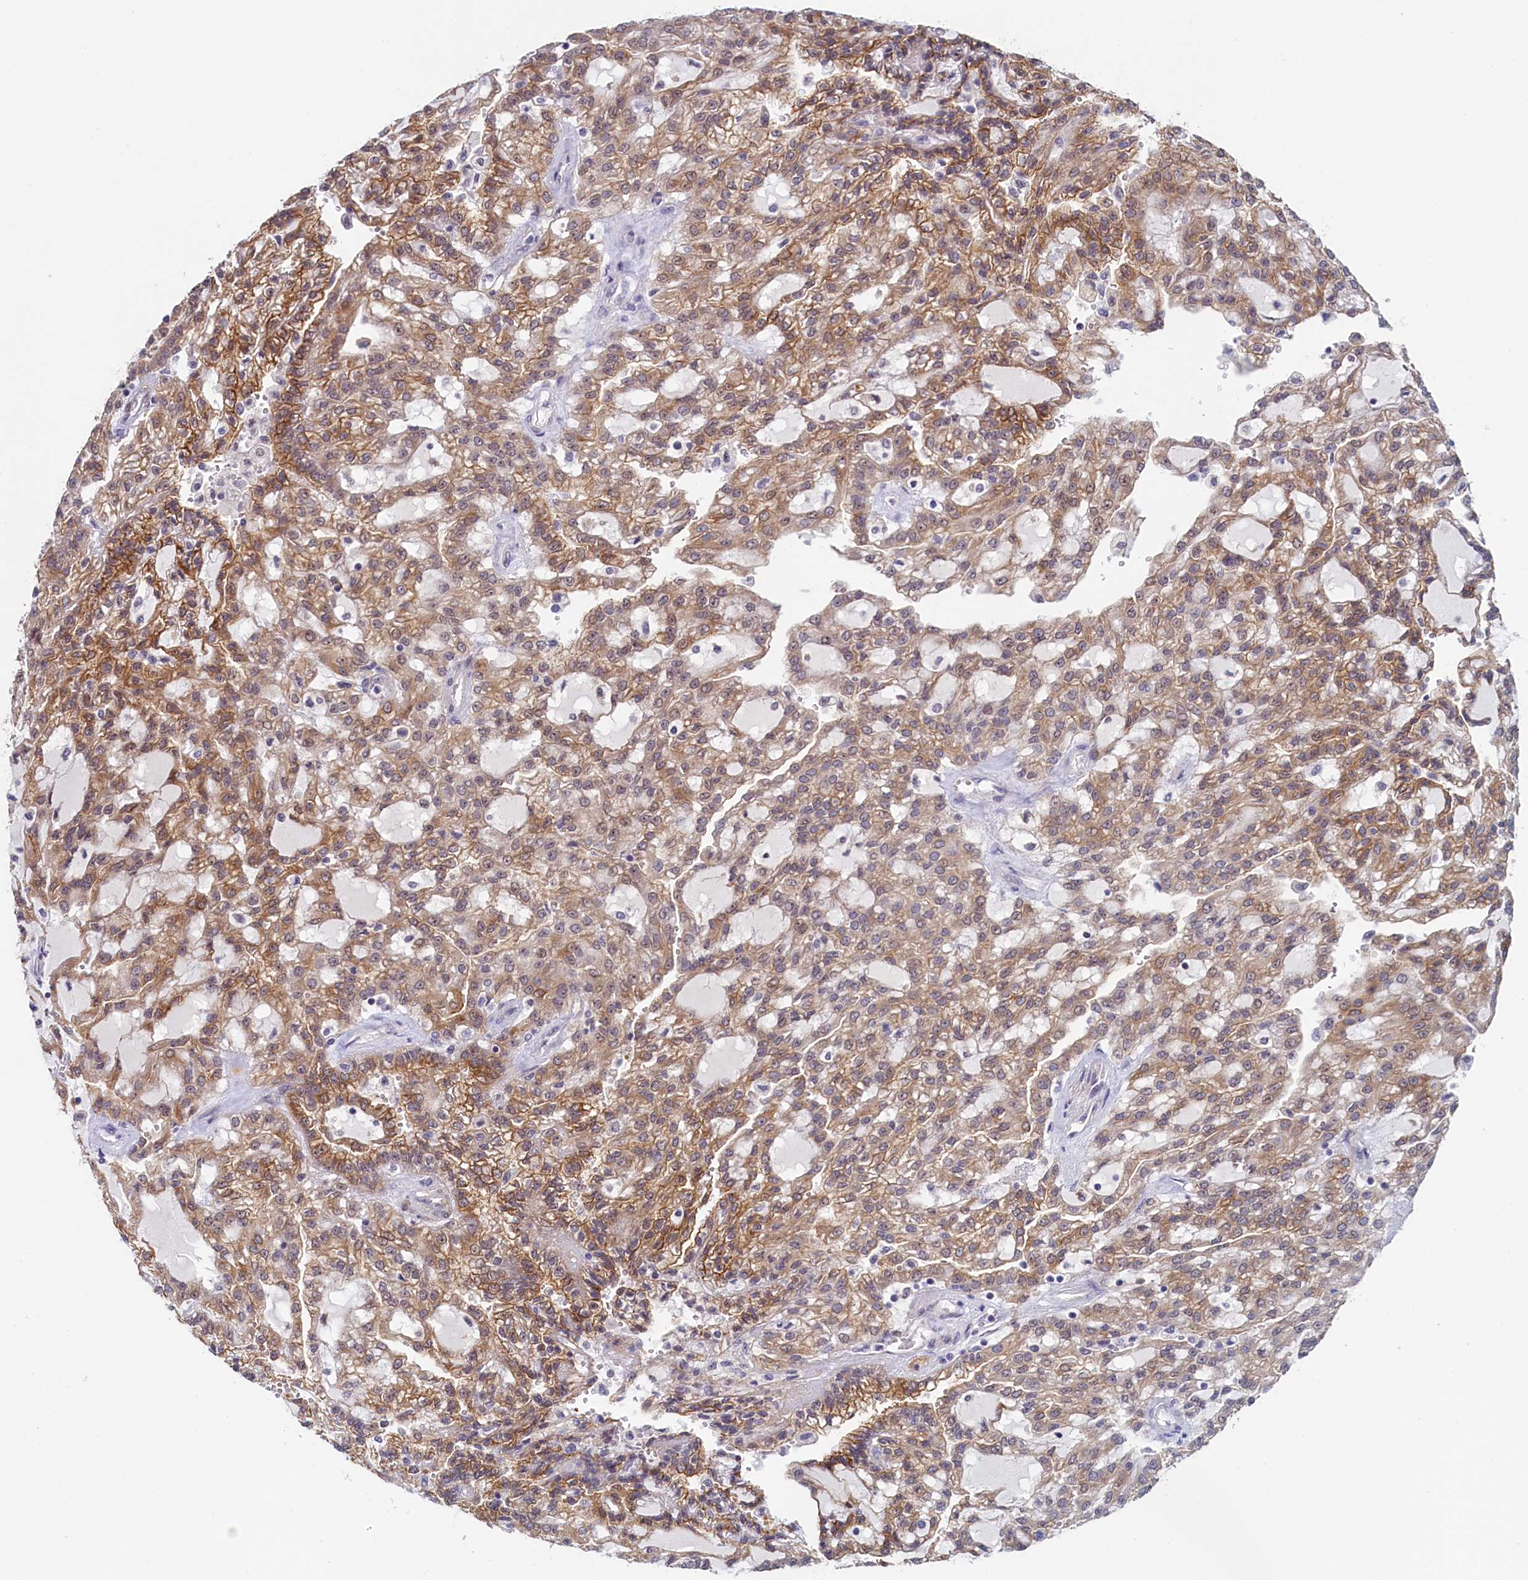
{"staining": {"intensity": "moderate", "quantity": ">75%", "location": "cytoplasmic/membranous"}, "tissue": "renal cancer", "cell_type": "Tumor cells", "image_type": "cancer", "snomed": [{"axis": "morphology", "description": "Adenocarcinoma, NOS"}, {"axis": "topography", "description": "Kidney"}], "caption": "Moderate cytoplasmic/membranous staining is present in approximately >75% of tumor cells in renal cancer (adenocarcinoma).", "gene": "PACSIN3", "patient": {"sex": "male", "age": 63}}